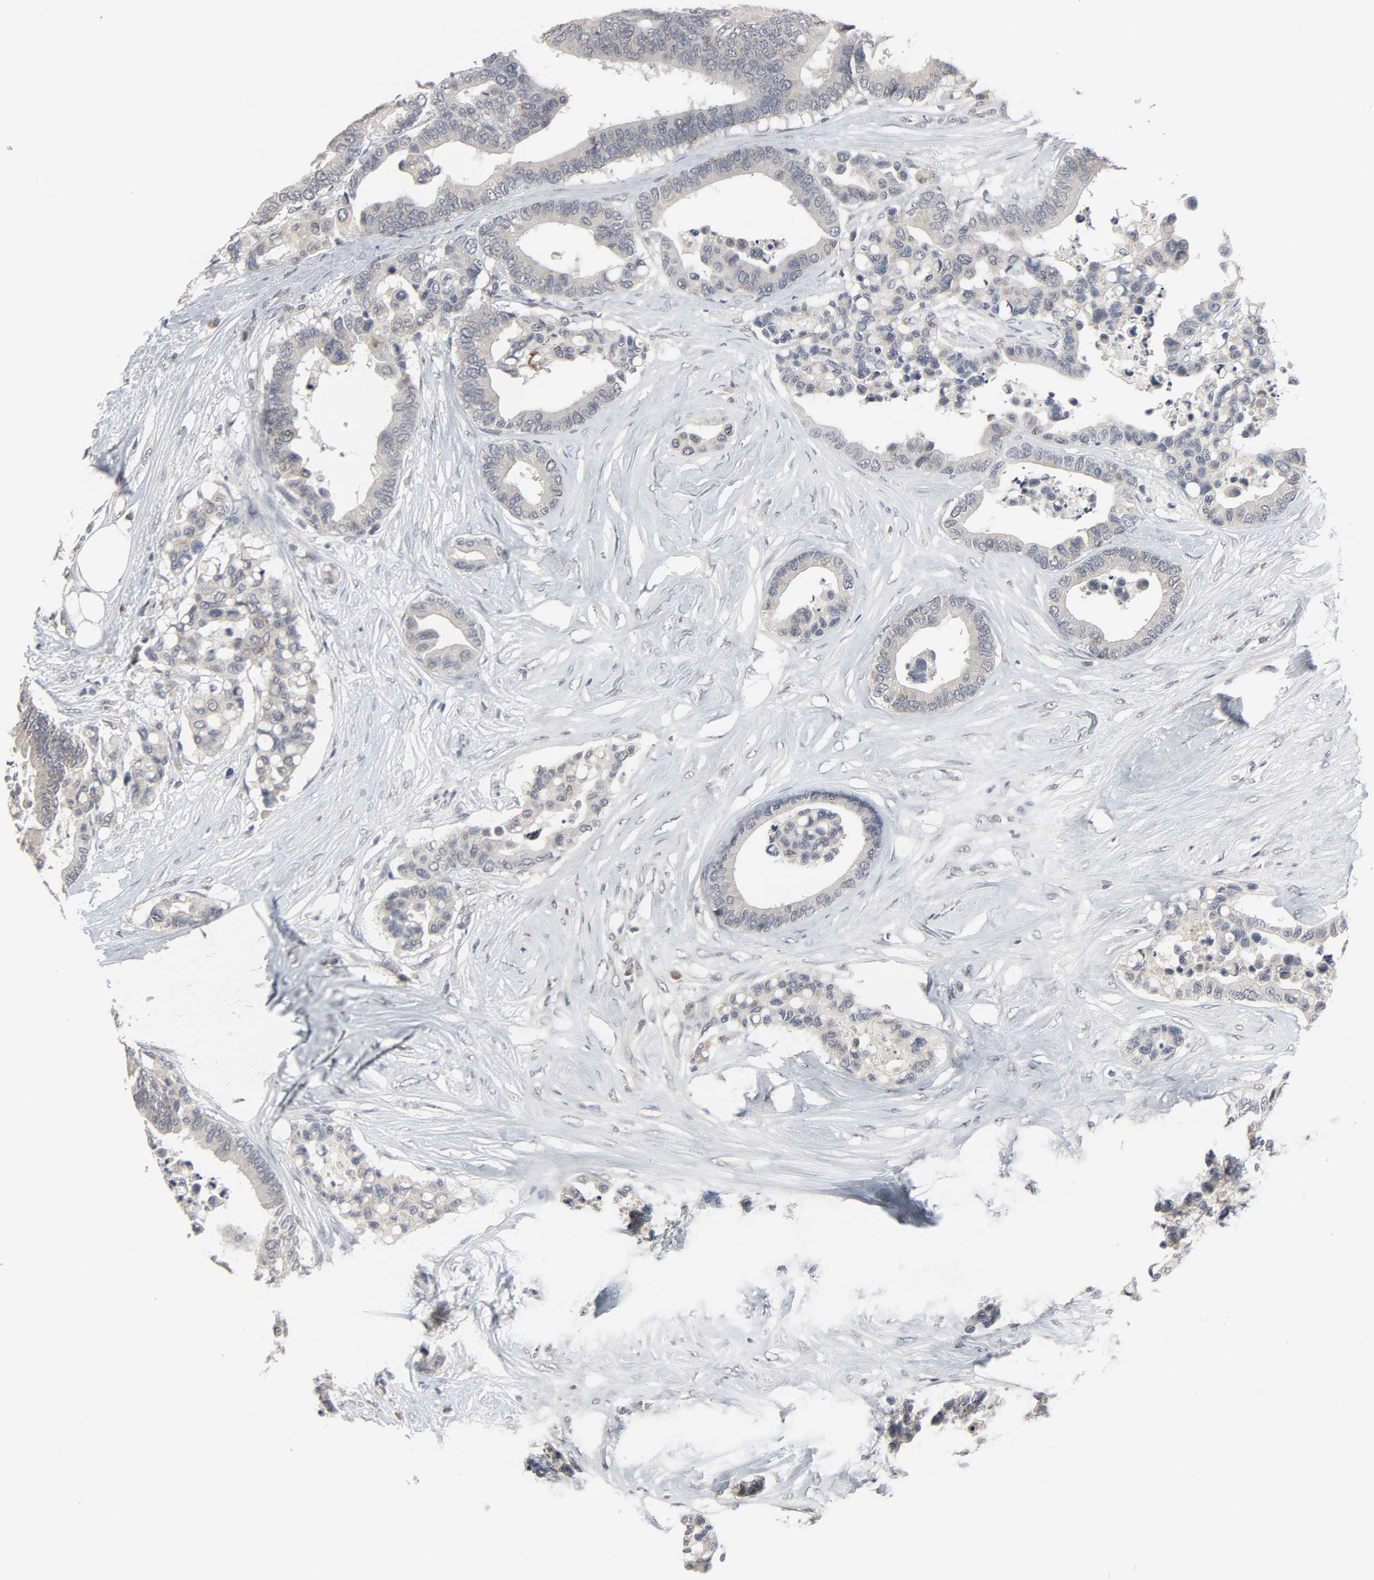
{"staining": {"intensity": "negative", "quantity": "none", "location": "none"}, "tissue": "colorectal cancer", "cell_type": "Tumor cells", "image_type": "cancer", "snomed": [{"axis": "morphology", "description": "Adenocarcinoma, NOS"}, {"axis": "topography", "description": "Colon"}], "caption": "Immunohistochemistry (IHC) micrograph of human colorectal cancer stained for a protein (brown), which displays no staining in tumor cells.", "gene": "MT3", "patient": {"sex": "male", "age": 82}}